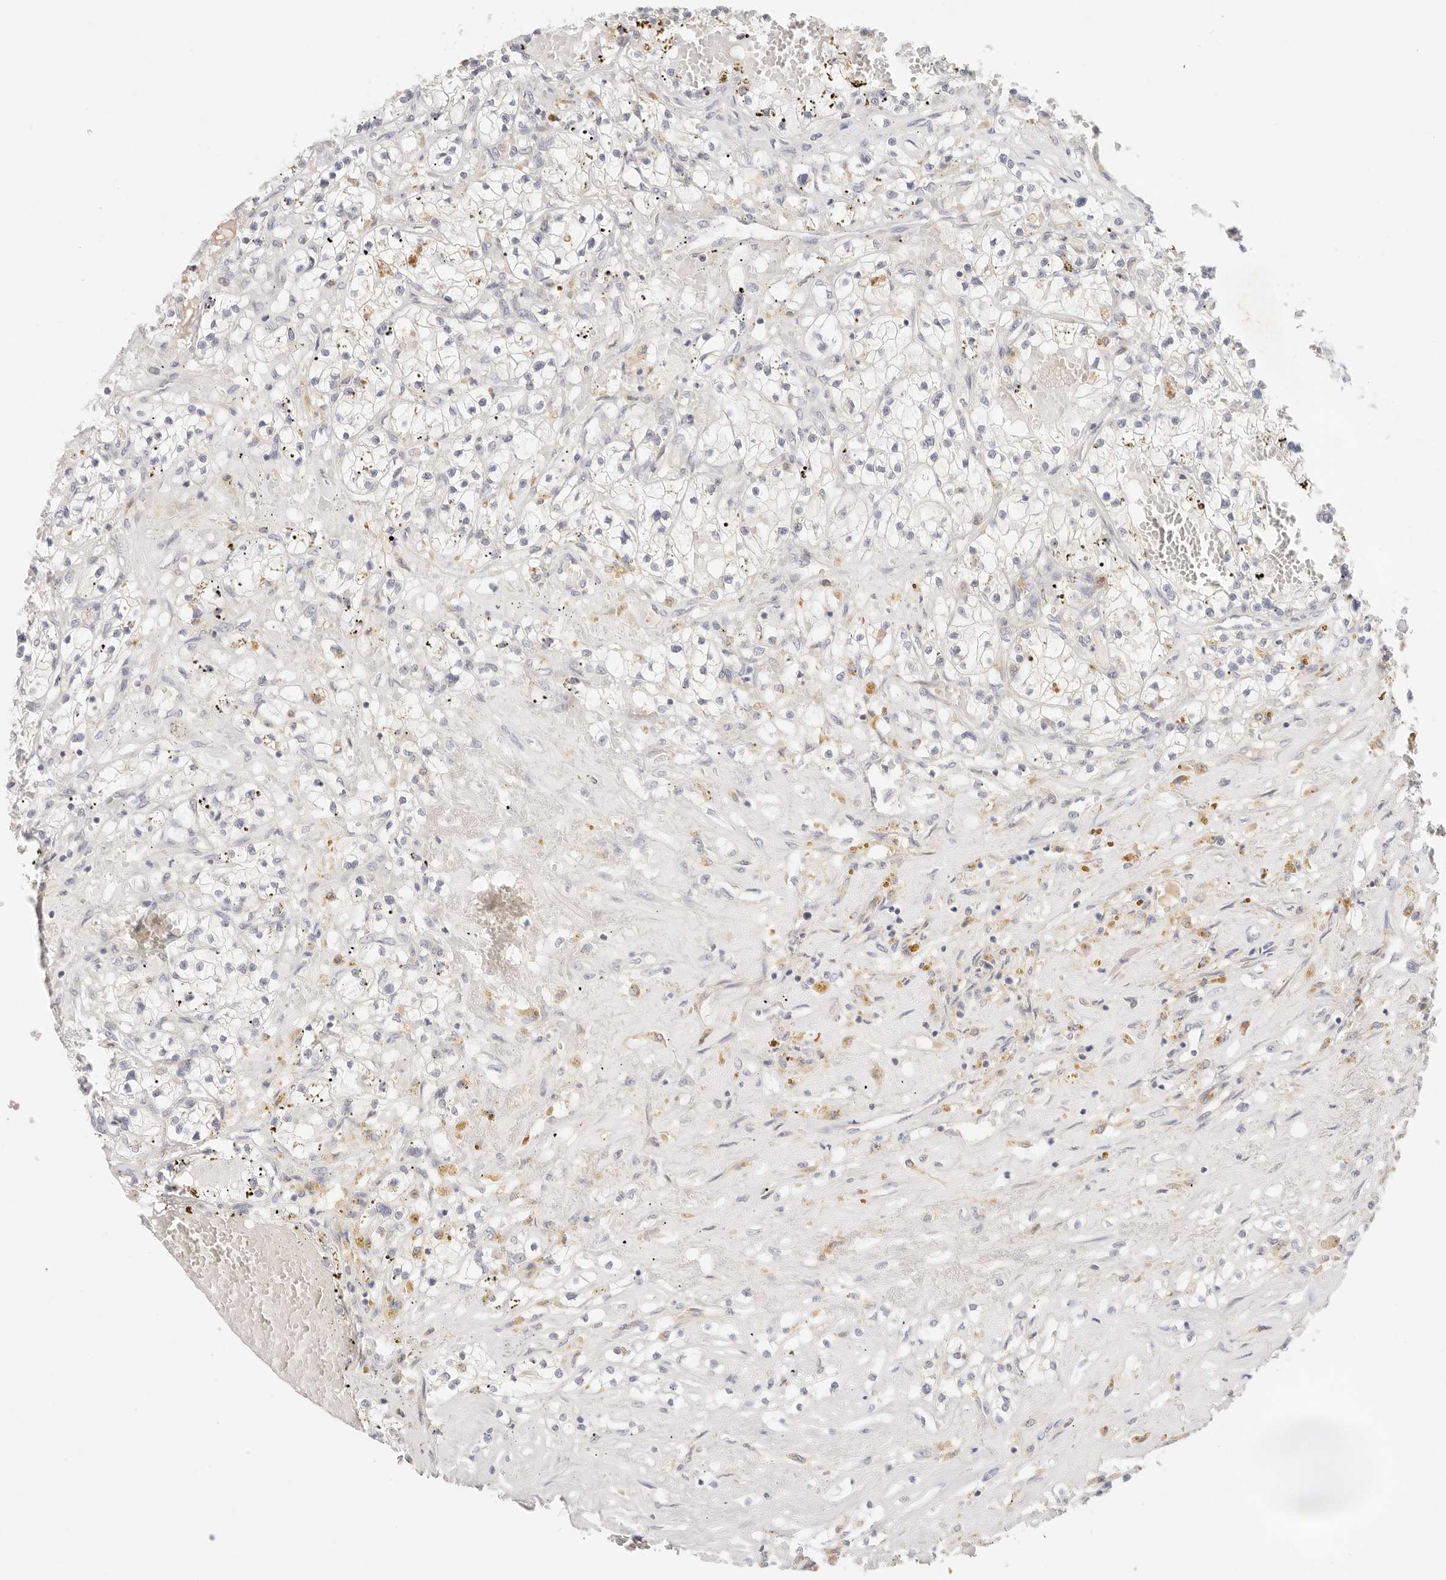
{"staining": {"intensity": "negative", "quantity": "none", "location": "none"}, "tissue": "renal cancer", "cell_type": "Tumor cells", "image_type": "cancer", "snomed": [{"axis": "morphology", "description": "Normal tissue, NOS"}, {"axis": "morphology", "description": "Adenocarcinoma, NOS"}, {"axis": "topography", "description": "Kidney"}], "caption": "Tumor cells show no significant protein positivity in renal cancer (adenocarcinoma).", "gene": "SPHK1", "patient": {"sex": "male", "age": 68}}